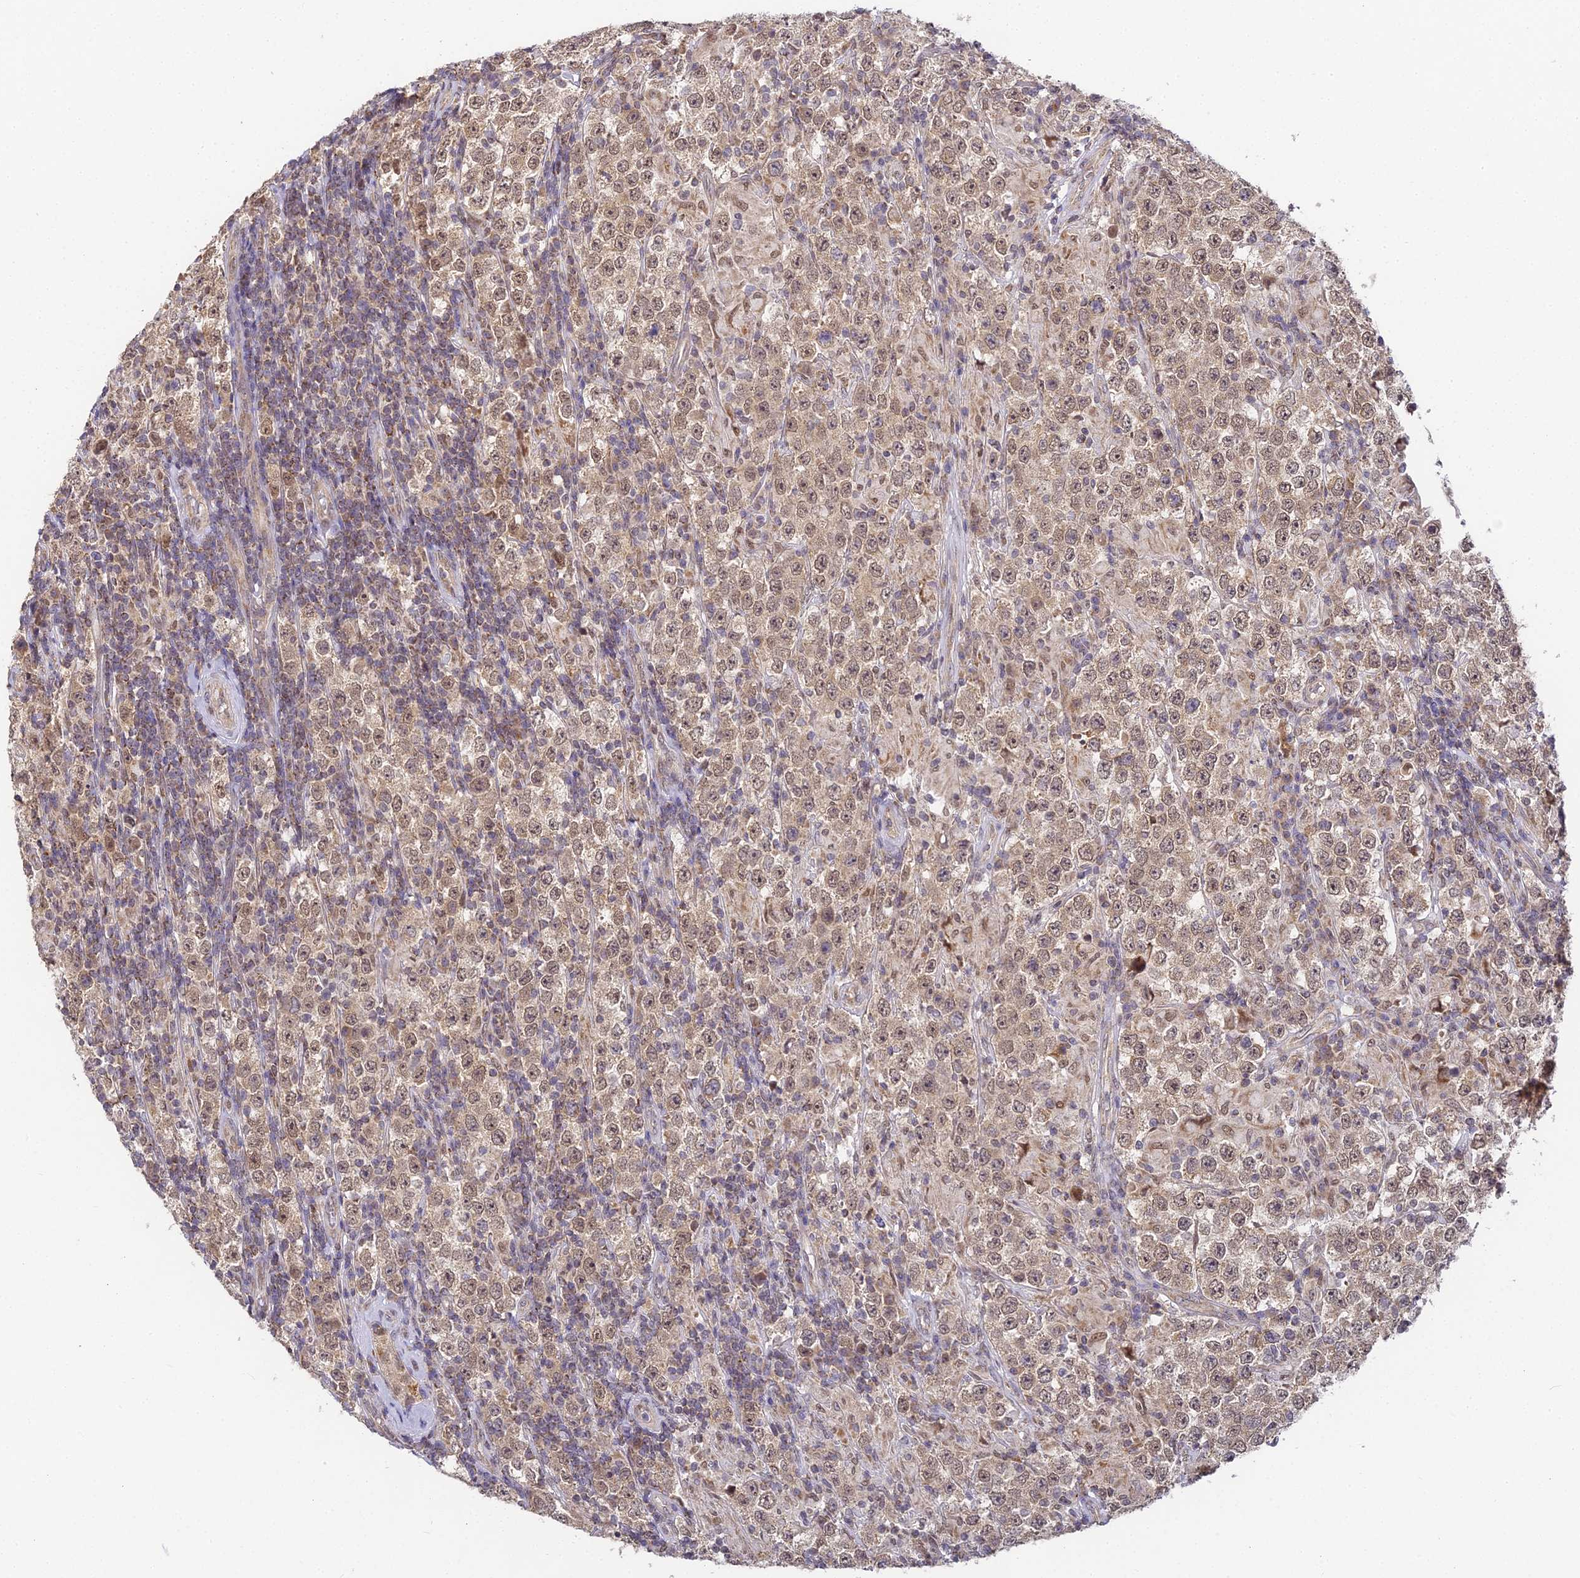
{"staining": {"intensity": "weak", "quantity": ">75%", "location": "nuclear"}, "tissue": "testis cancer", "cell_type": "Tumor cells", "image_type": "cancer", "snomed": [{"axis": "morphology", "description": "Normal tissue, NOS"}, {"axis": "morphology", "description": "Urothelial carcinoma, High grade"}, {"axis": "morphology", "description": "Seminoma, NOS"}, {"axis": "morphology", "description": "Carcinoma, Embryonal, NOS"}, {"axis": "topography", "description": "Urinary bladder"}, {"axis": "topography", "description": "Testis"}], "caption": "IHC micrograph of human seminoma (testis) stained for a protein (brown), which reveals low levels of weak nuclear expression in about >75% of tumor cells.", "gene": "DNAAF10", "patient": {"sex": "male", "age": 41}}